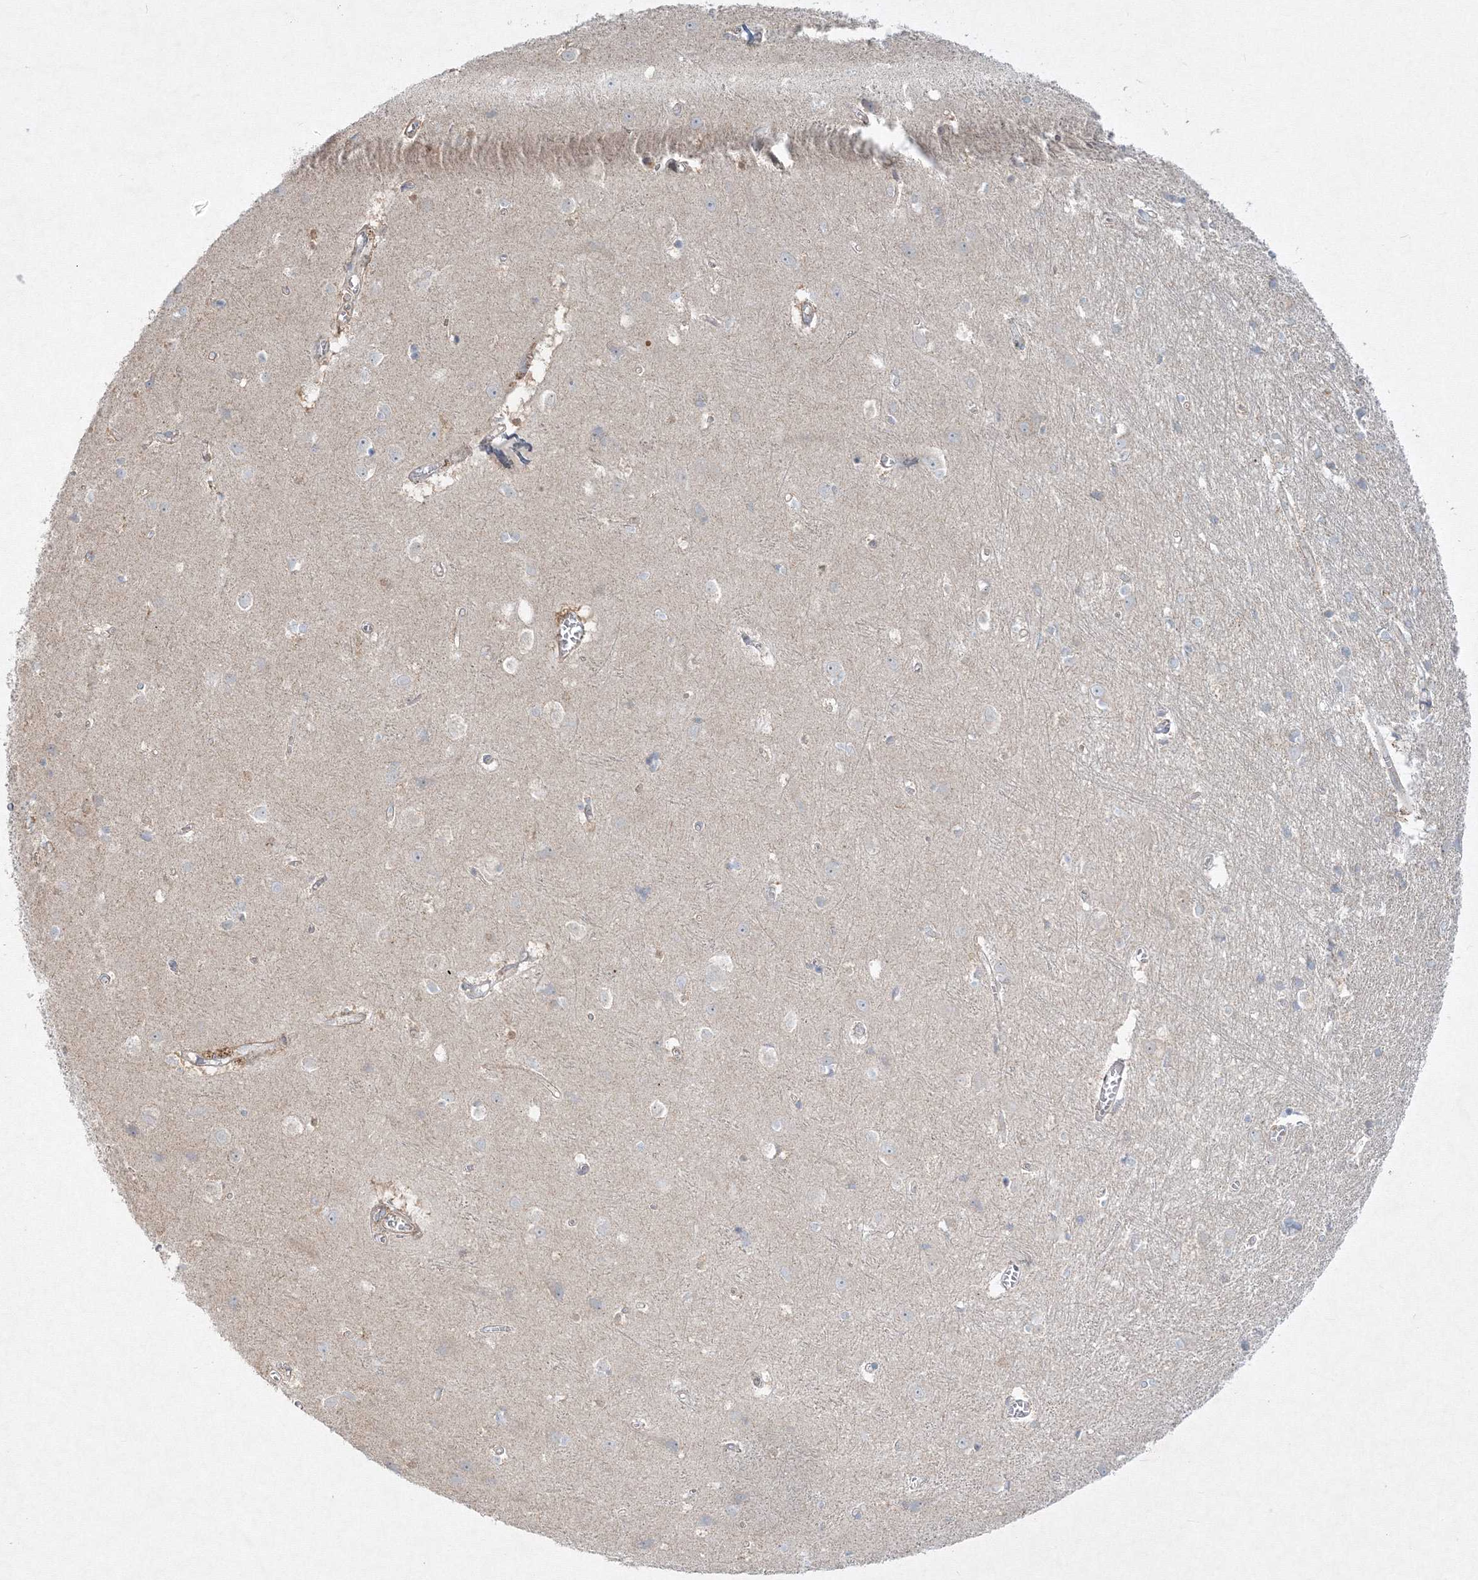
{"staining": {"intensity": "weak", "quantity": "<25%", "location": "cytoplasmic/membranous"}, "tissue": "cerebral cortex", "cell_type": "Endothelial cells", "image_type": "normal", "snomed": [{"axis": "morphology", "description": "Normal tissue, NOS"}, {"axis": "topography", "description": "Cerebral cortex"}], "caption": "Protein analysis of normal cerebral cortex displays no significant expression in endothelial cells.", "gene": "WDR49", "patient": {"sex": "male", "age": 54}}